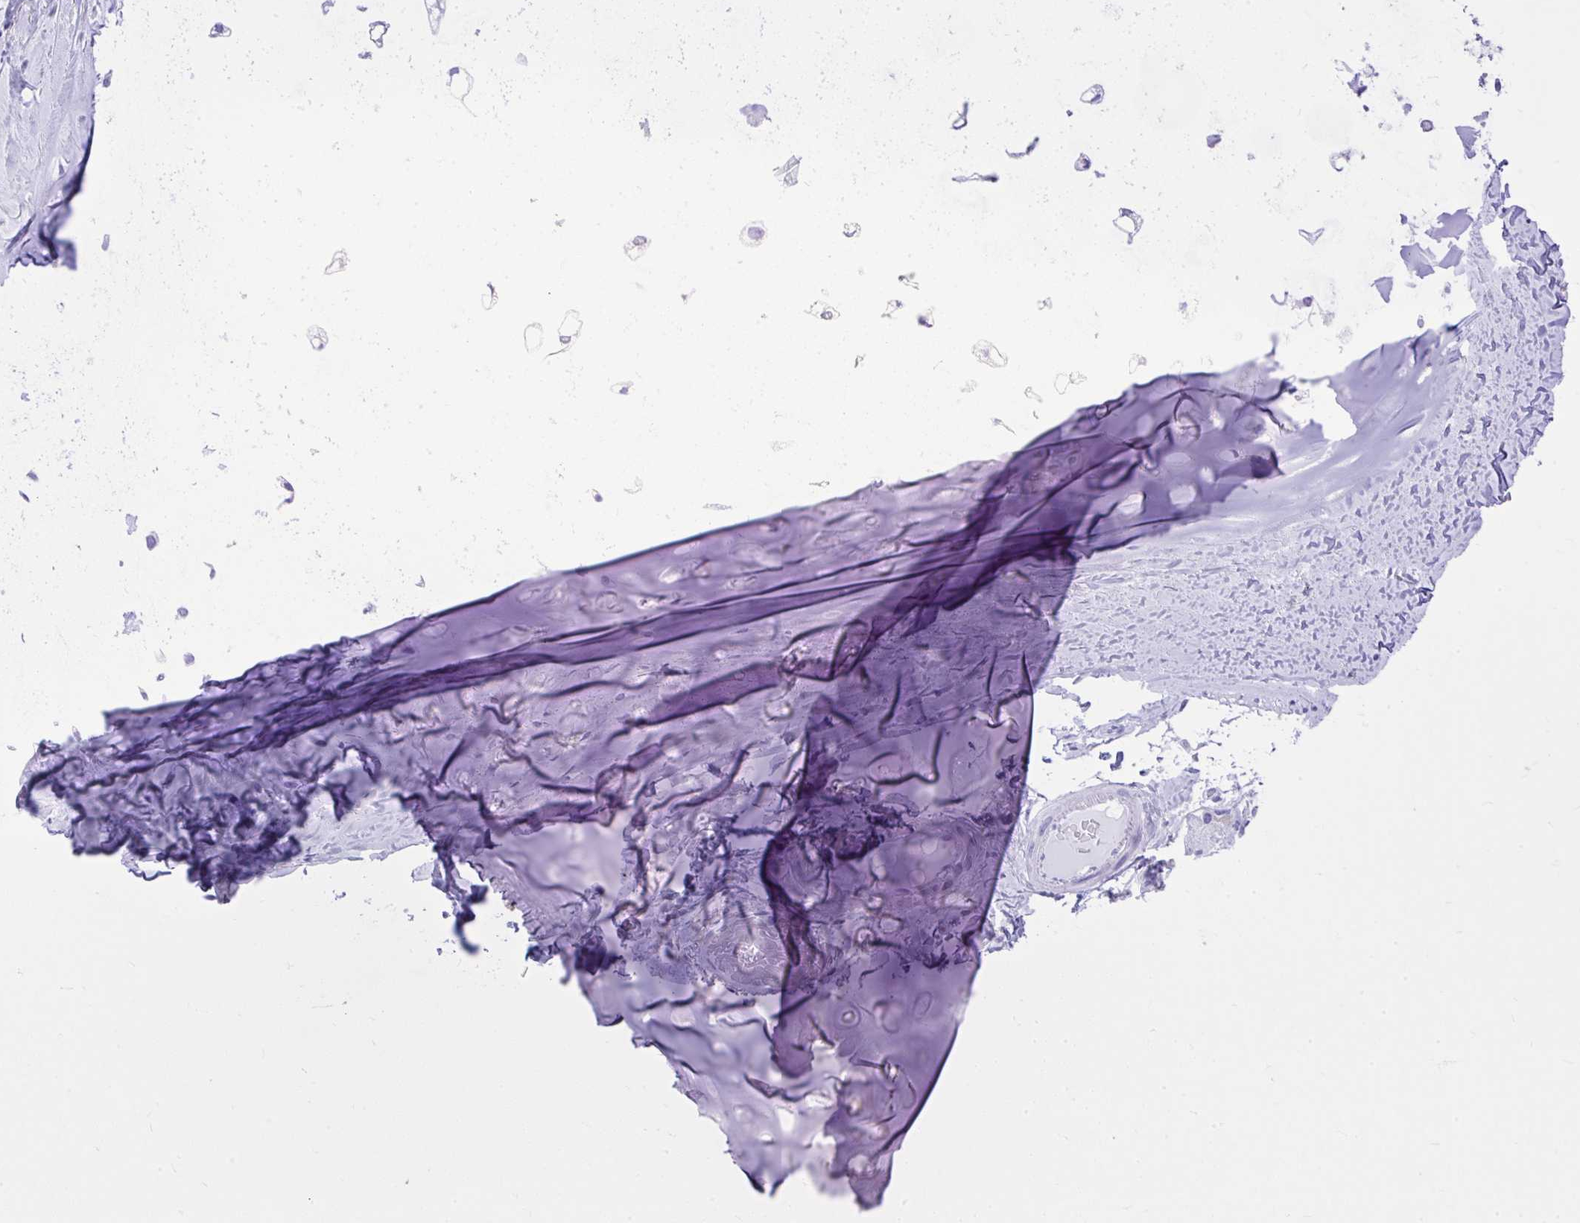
{"staining": {"intensity": "negative", "quantity": "none", "location": "none"}, "tissue": "adipose tissue", "cell_type": "Adipocytes", "image_type": "normal", "snomed": [{"axis": "morphology", "description": "Normal tissue, NOS"}, {"axis": "topography", "description": "Cartilage tissue"}, {"axis": "topography", "description": "Bronchus"}], "caption": "Protein analysis of benign adipose tissue exhibits no significant expression in adipocytes.", "gene": "RALYL", "patient": {"sex": "male", "age": 64}}